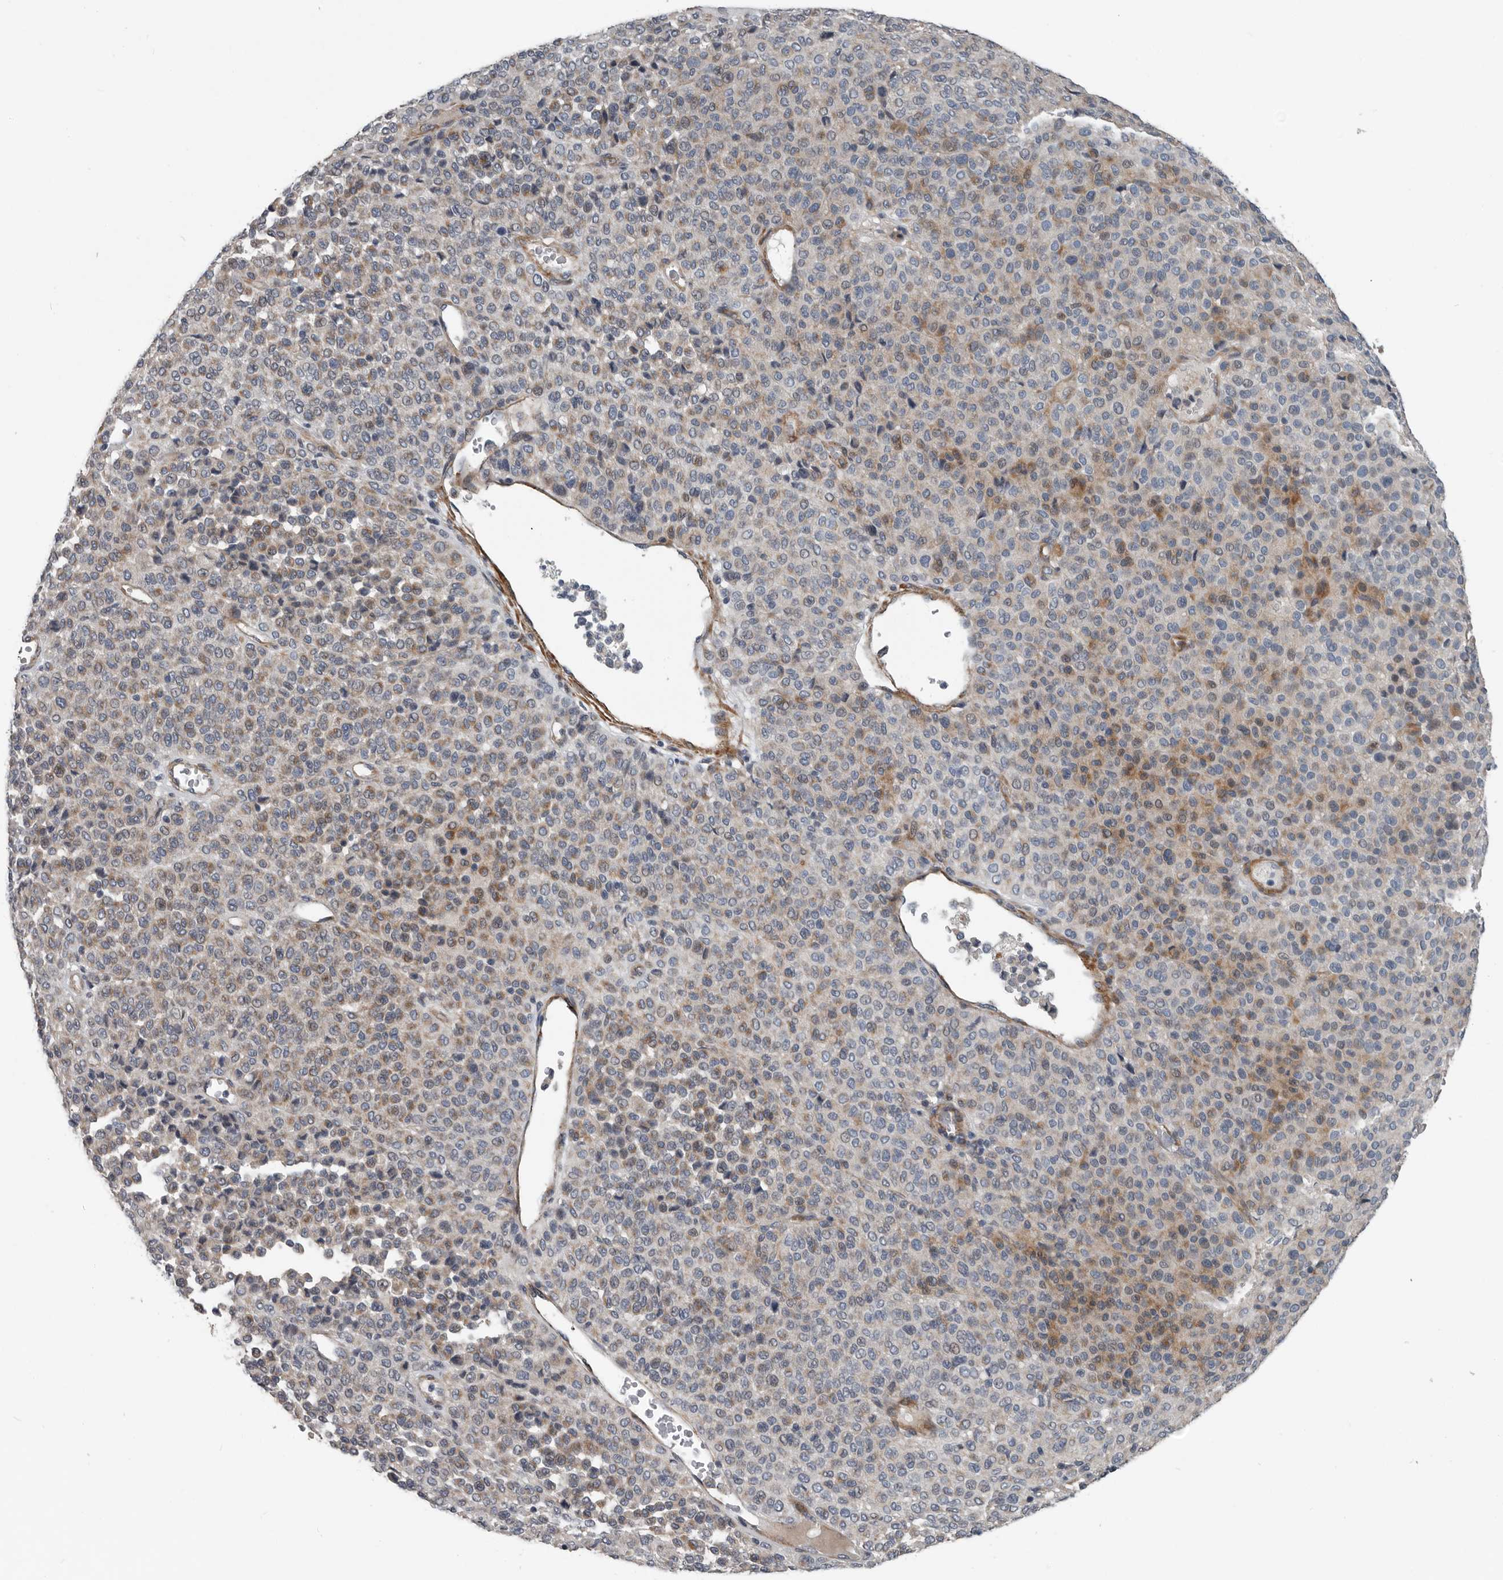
{"staining": {"intensity": "moderate", "quantity": "25%-75%", "location": "cytoplasmic/membranous"}, "tissue": "melanoma", "cell_type": "Tumor cells", "image_type": "cancer", "snomed": [{"axis": "morphology", "description": "Malignant melanoma, Metastatic site"}, {"axis": "topography", "description": "Pancreas"}], "caption": "Malignant melanoma (metastatic site) stained for a protein (brown) displays moderate cytoplasmic/membranous positive positivity in approximately 25%-75% of tumor cells.", "gene": "DPY19L4", "patient": {"sex": "female", "age": 30}}